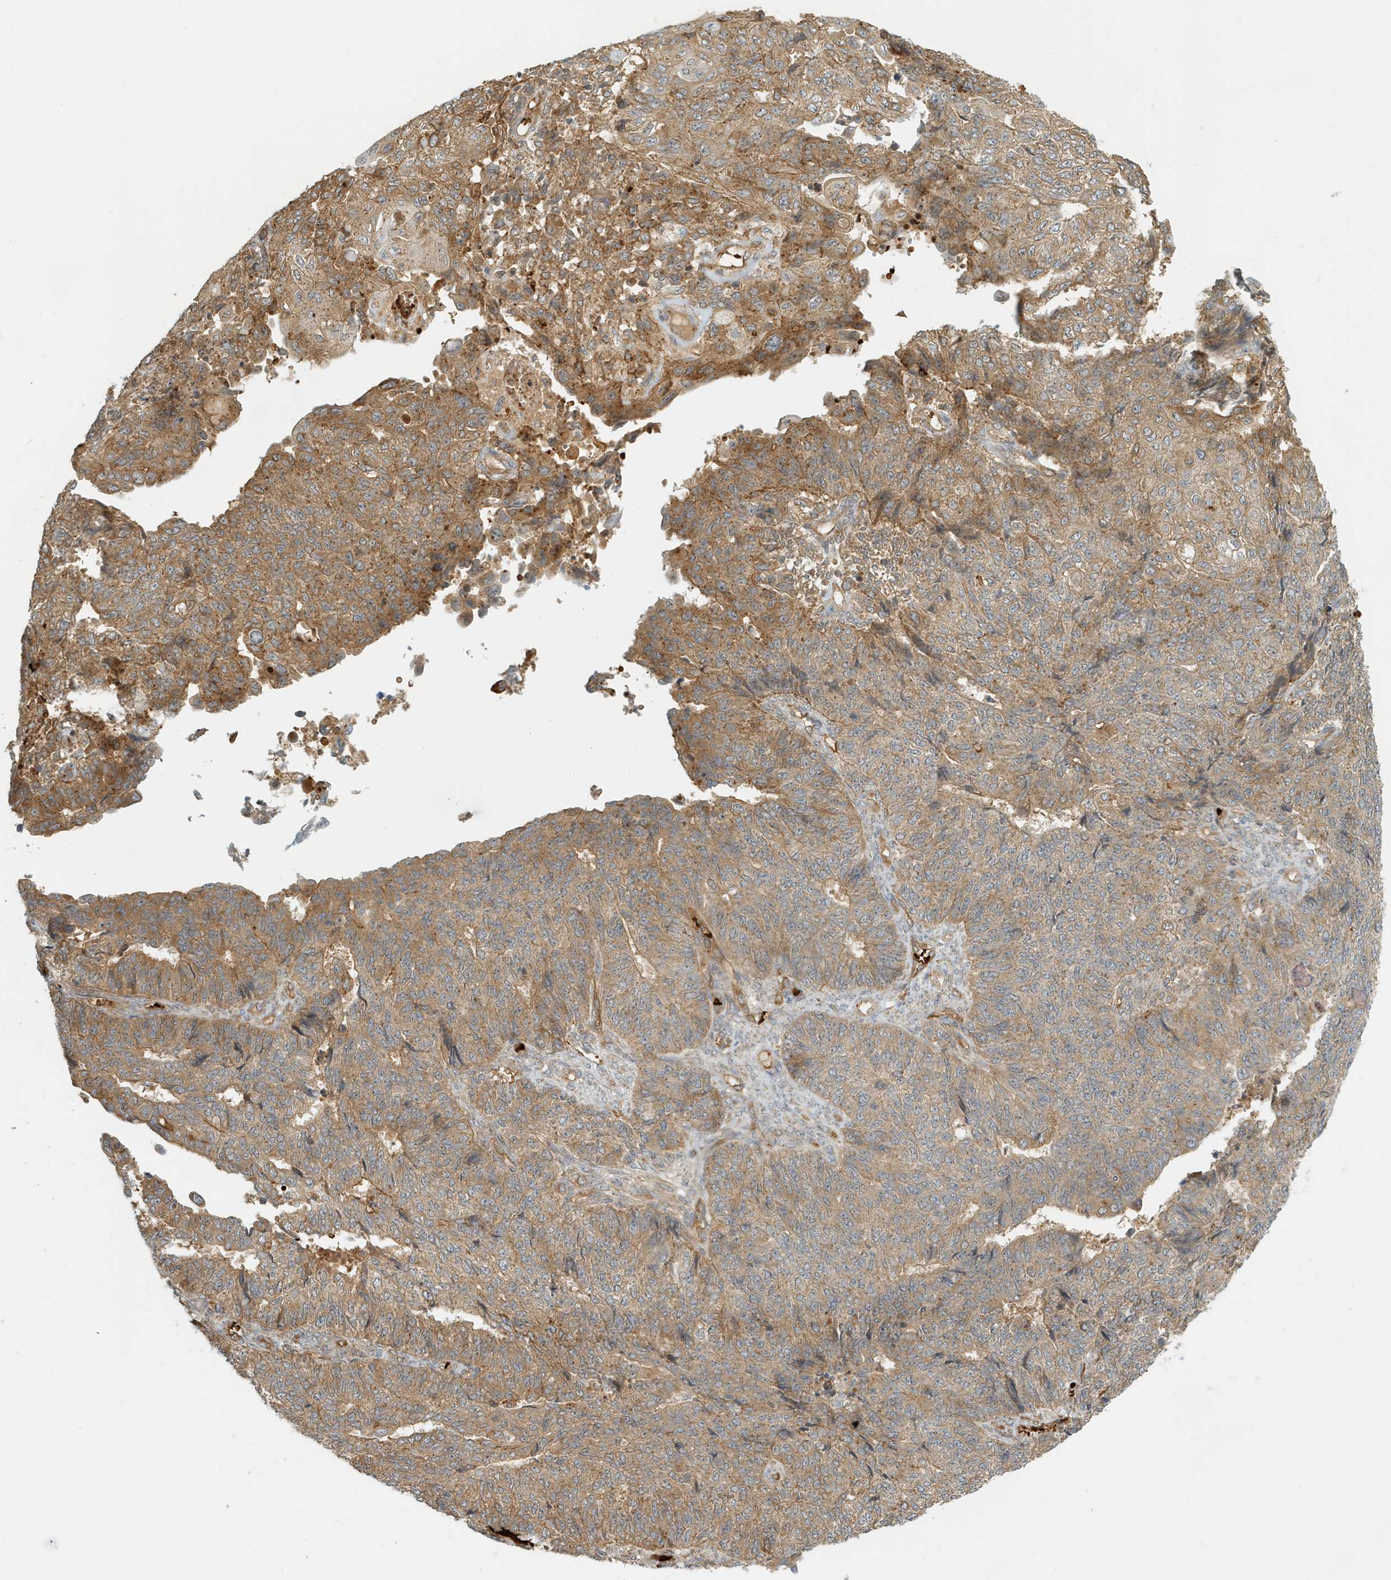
{"staining": {"intensity": "moderate", "quantity": ">75%", "location": "cytoplasmic/membranous"}, "tissue": "endometrial cancer", "cell_type": "Tumor cells", "image_type": "cancer", "snomed": [{"axis": "morphology", "description": "Adenocarcinoma, NOS"}, {"axis": "topography", "description": "Endometrium"}], "caption": "Moderate cytoplasmic/membranous expression for a protein is appreciated in approximately >75% of tumor cells of endometrial adenocarcinoma using immunohistochemistry.", "gene": "FYCO1", "patient": {"sex": "female", "age": 32}}